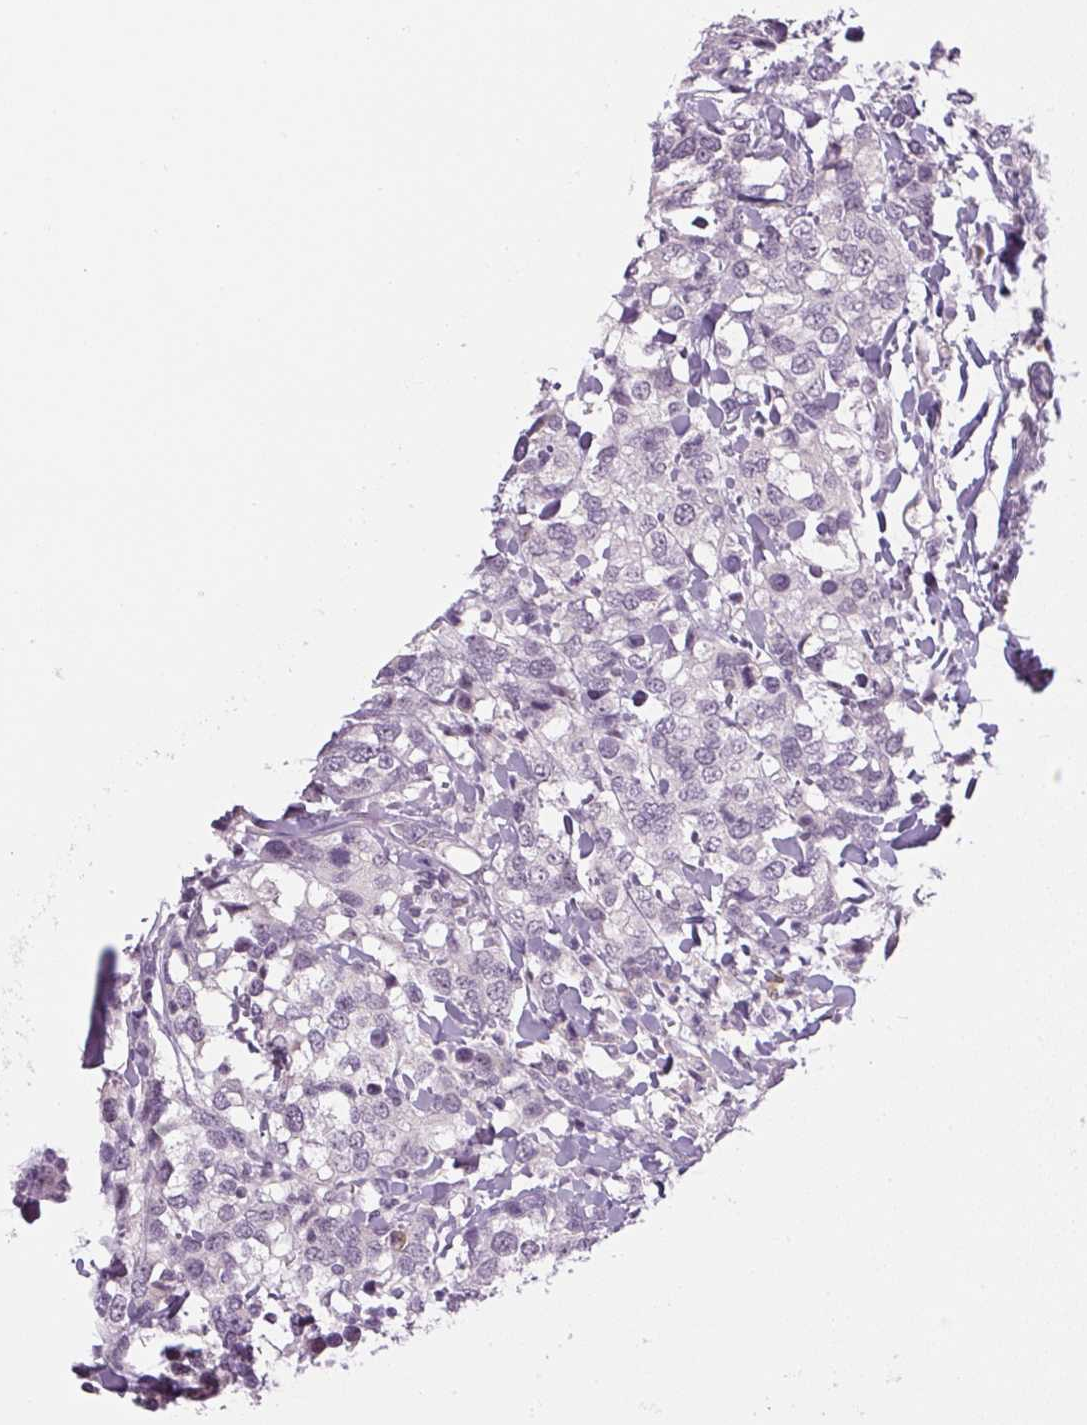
{"staining": {"intensity": "negative", "quantity": "none", "location": "none"}, "tissue": "breast cancer", "cell_type": "Tumor cells", "image_type": "cancer", "snomed": [{"axis": "morphology", "description": "Lobular carcinoma"}, {"axis": "topography", "description": "Breast"}], "caption": "Histopathology image shows no significant protein expression in tumor cells of lobular carcinoma (breast). (DAB (3,3'-diaminobenzidine) immunohistochemistry with hematoxylin counter stain).", "gene": "SGF29", "patient": {"sex": "female", "age": 59}}